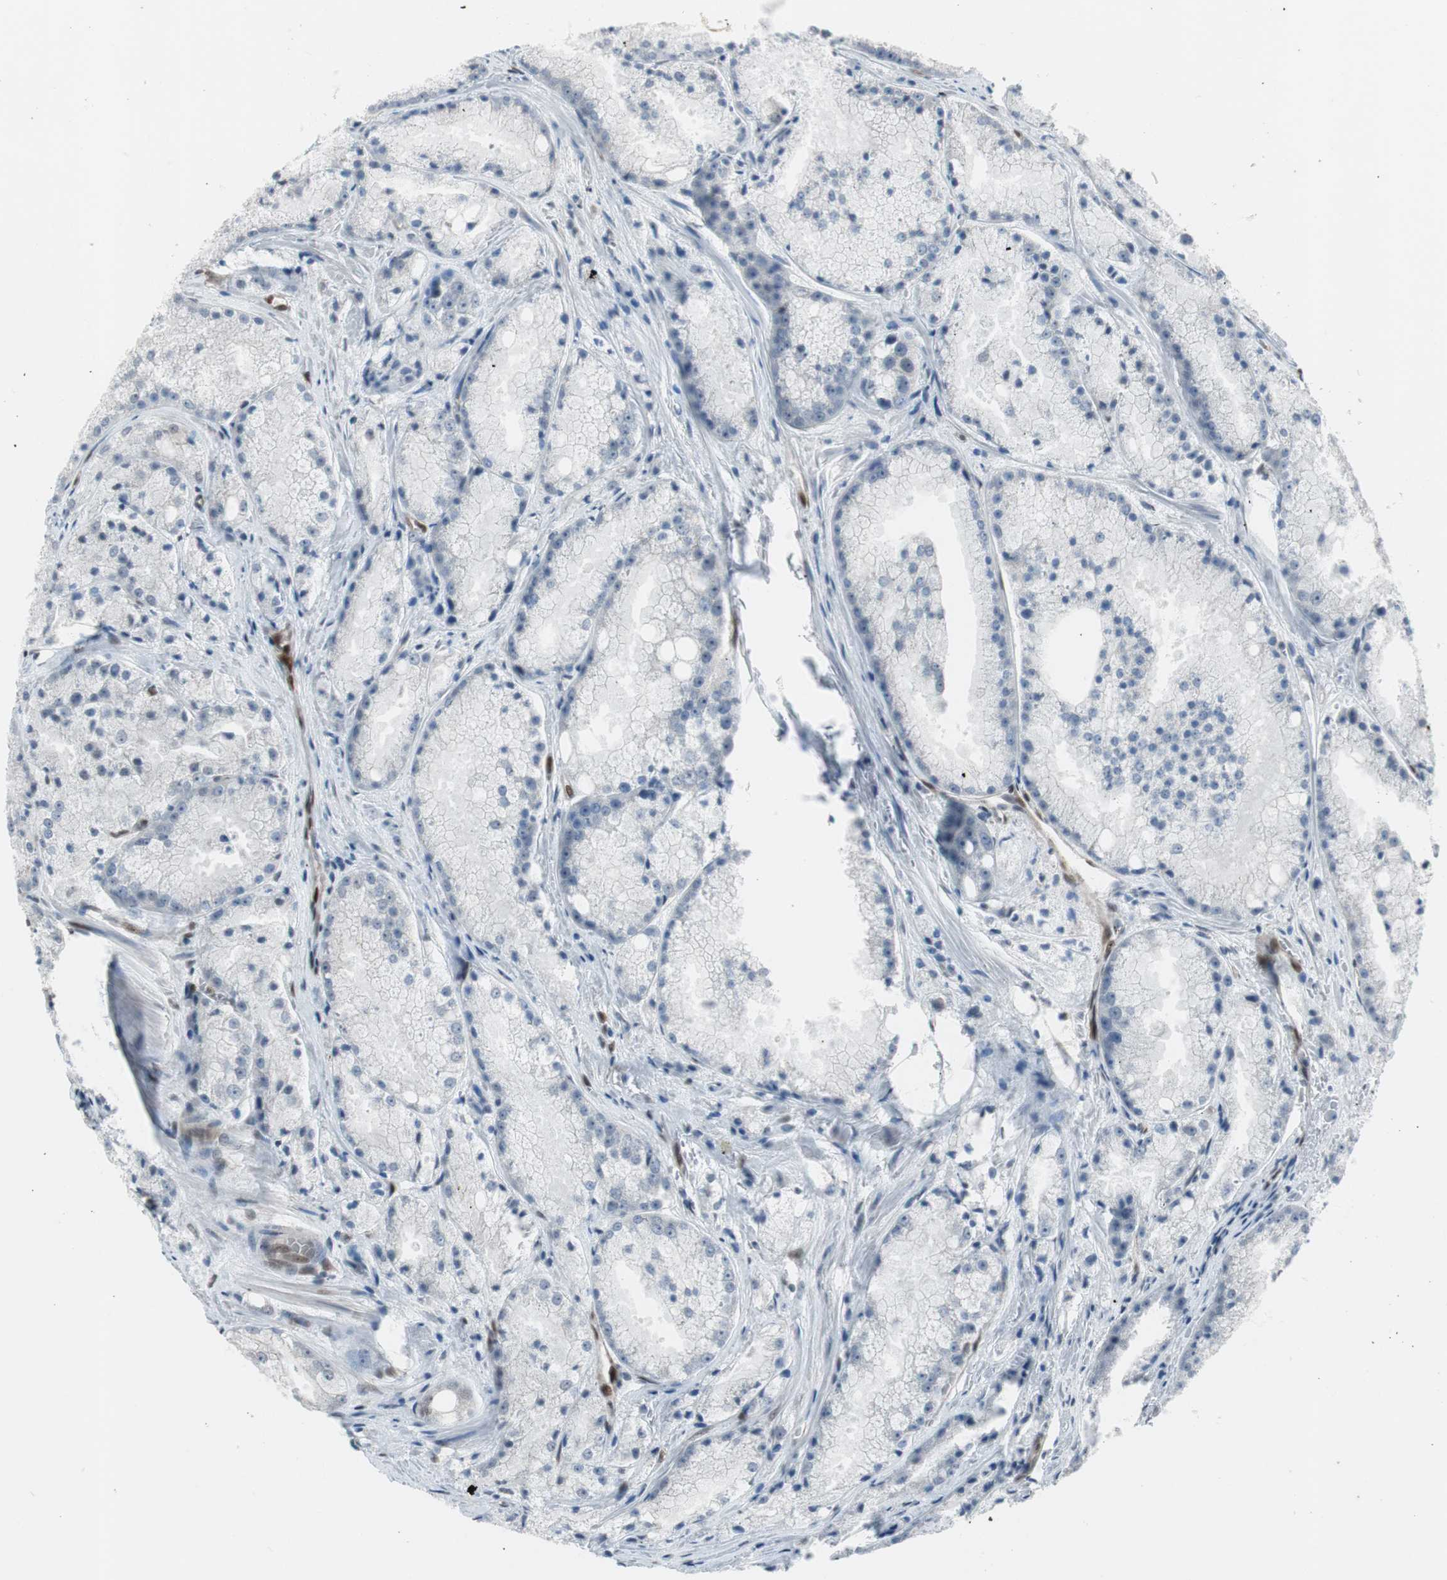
{"staining": {"intensity": "negative", "quantity": "none", "location": "none"}, "tissue": "prostate cancer", "cell_type": "Tumor cells", "image_type": "cancer", "snomed": [{"axis": "morphology", "description": "Adenocarcinoma, Low grade"}, {"axis": "topography", "description": "Prostate"}], "caption": "DAB (3,3'-diaminobenzidine) immunohistochemical staining of low-grade adenocarcinoma (prostate) exhibits no significant staining in tumor cells.", "gene": "PML", "patient": {"sex": "male", "age": 64}}